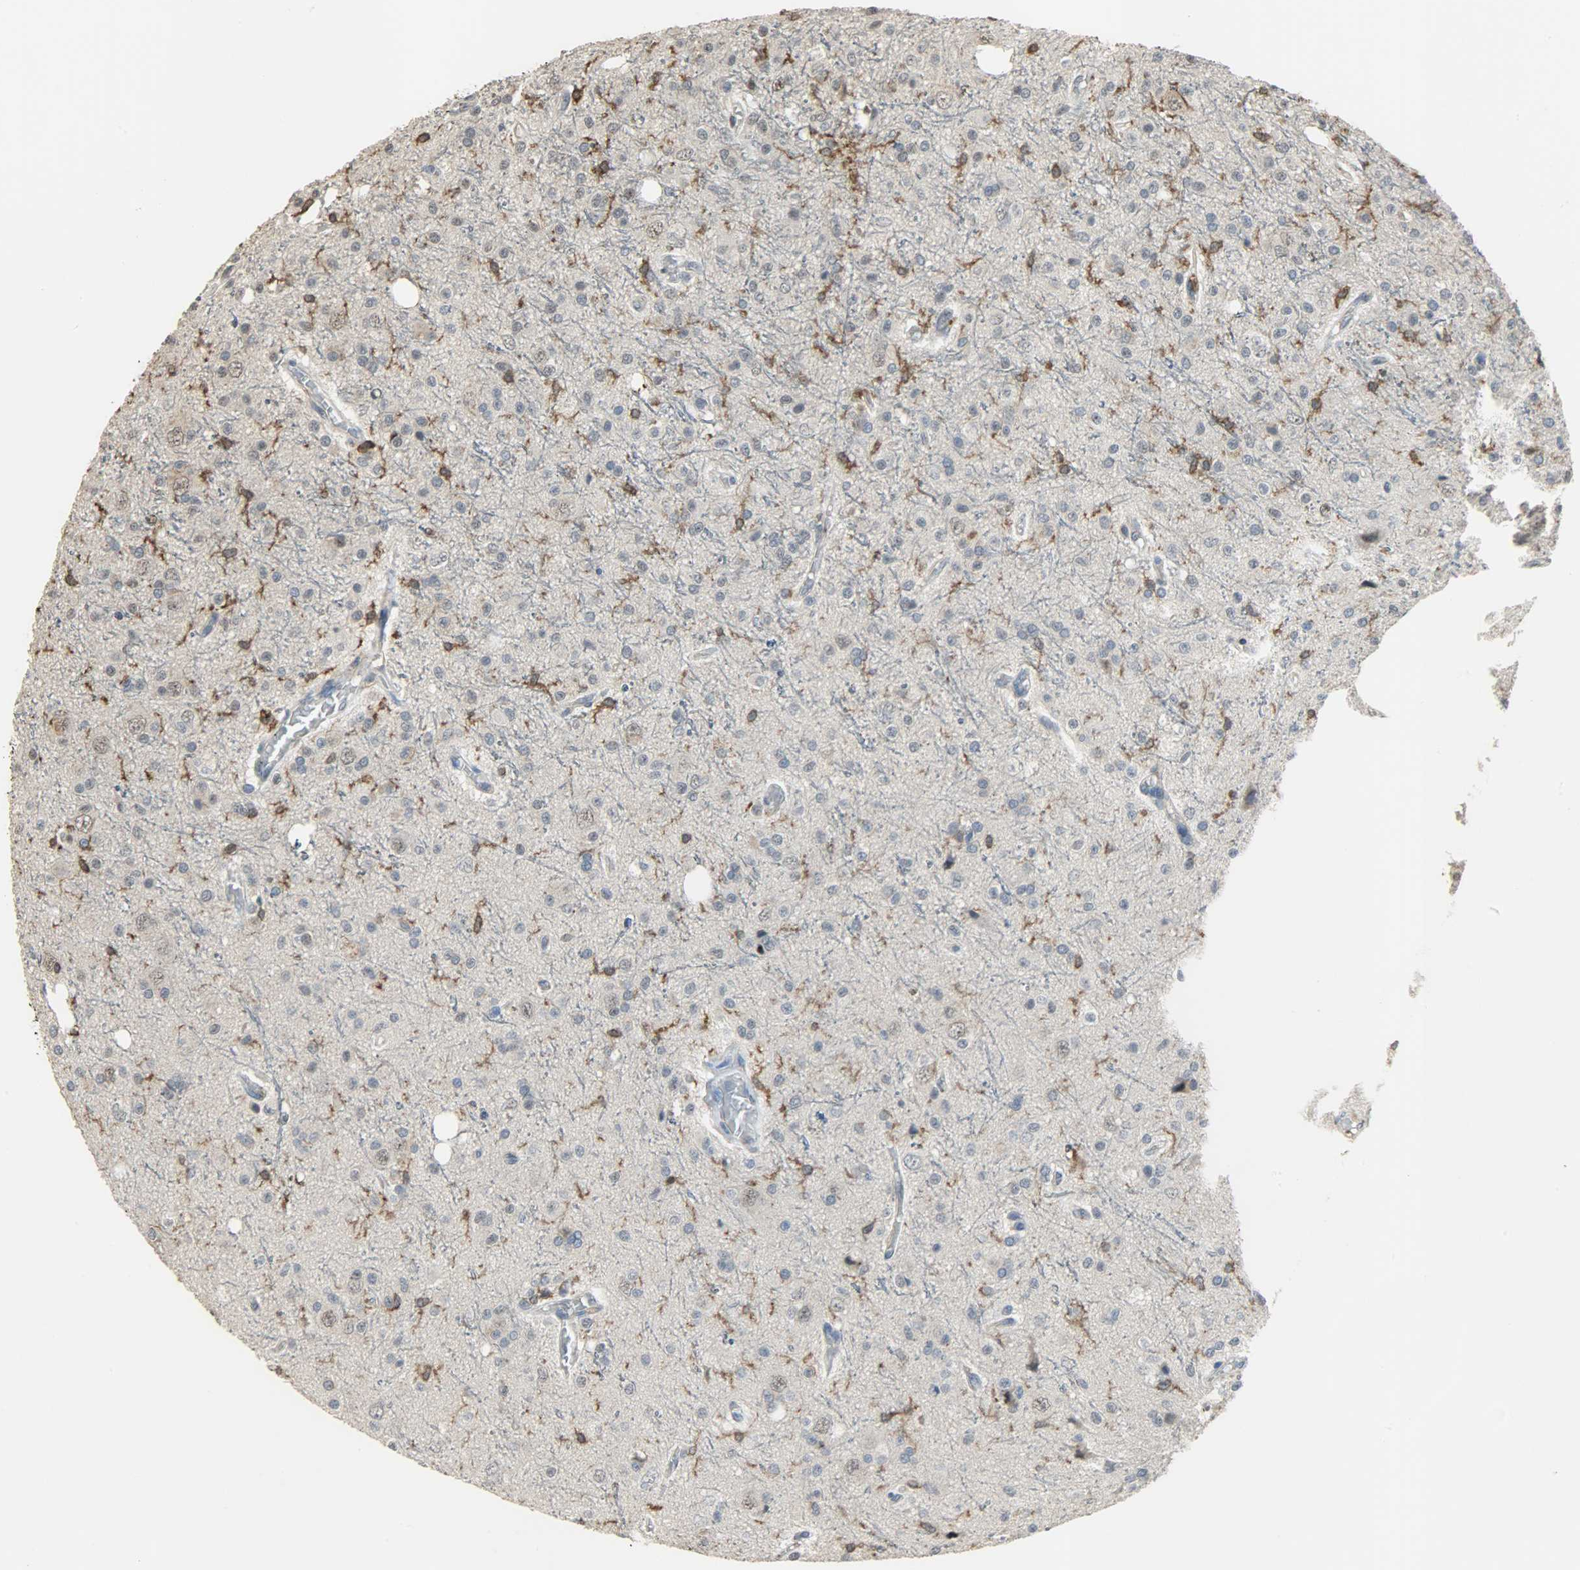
{"staining": {"intensity": "negative", "quantity": "none", "location": "none"}, "tissue": "glioma", "cell_type": "Tumor cells", "image_type": "cancer", "snomed": [{"axis": "morphology", "description": "Glioma, malignant, High grade"}, {"axis": "topography", "description": "Brain"}], "caption": "Immunohistochemical staining of malignant glioma (high-grade) shows no significant staining in tumor cells.", "gene": "SKAP2", "patient": {"sex": "male", "age": 47}}